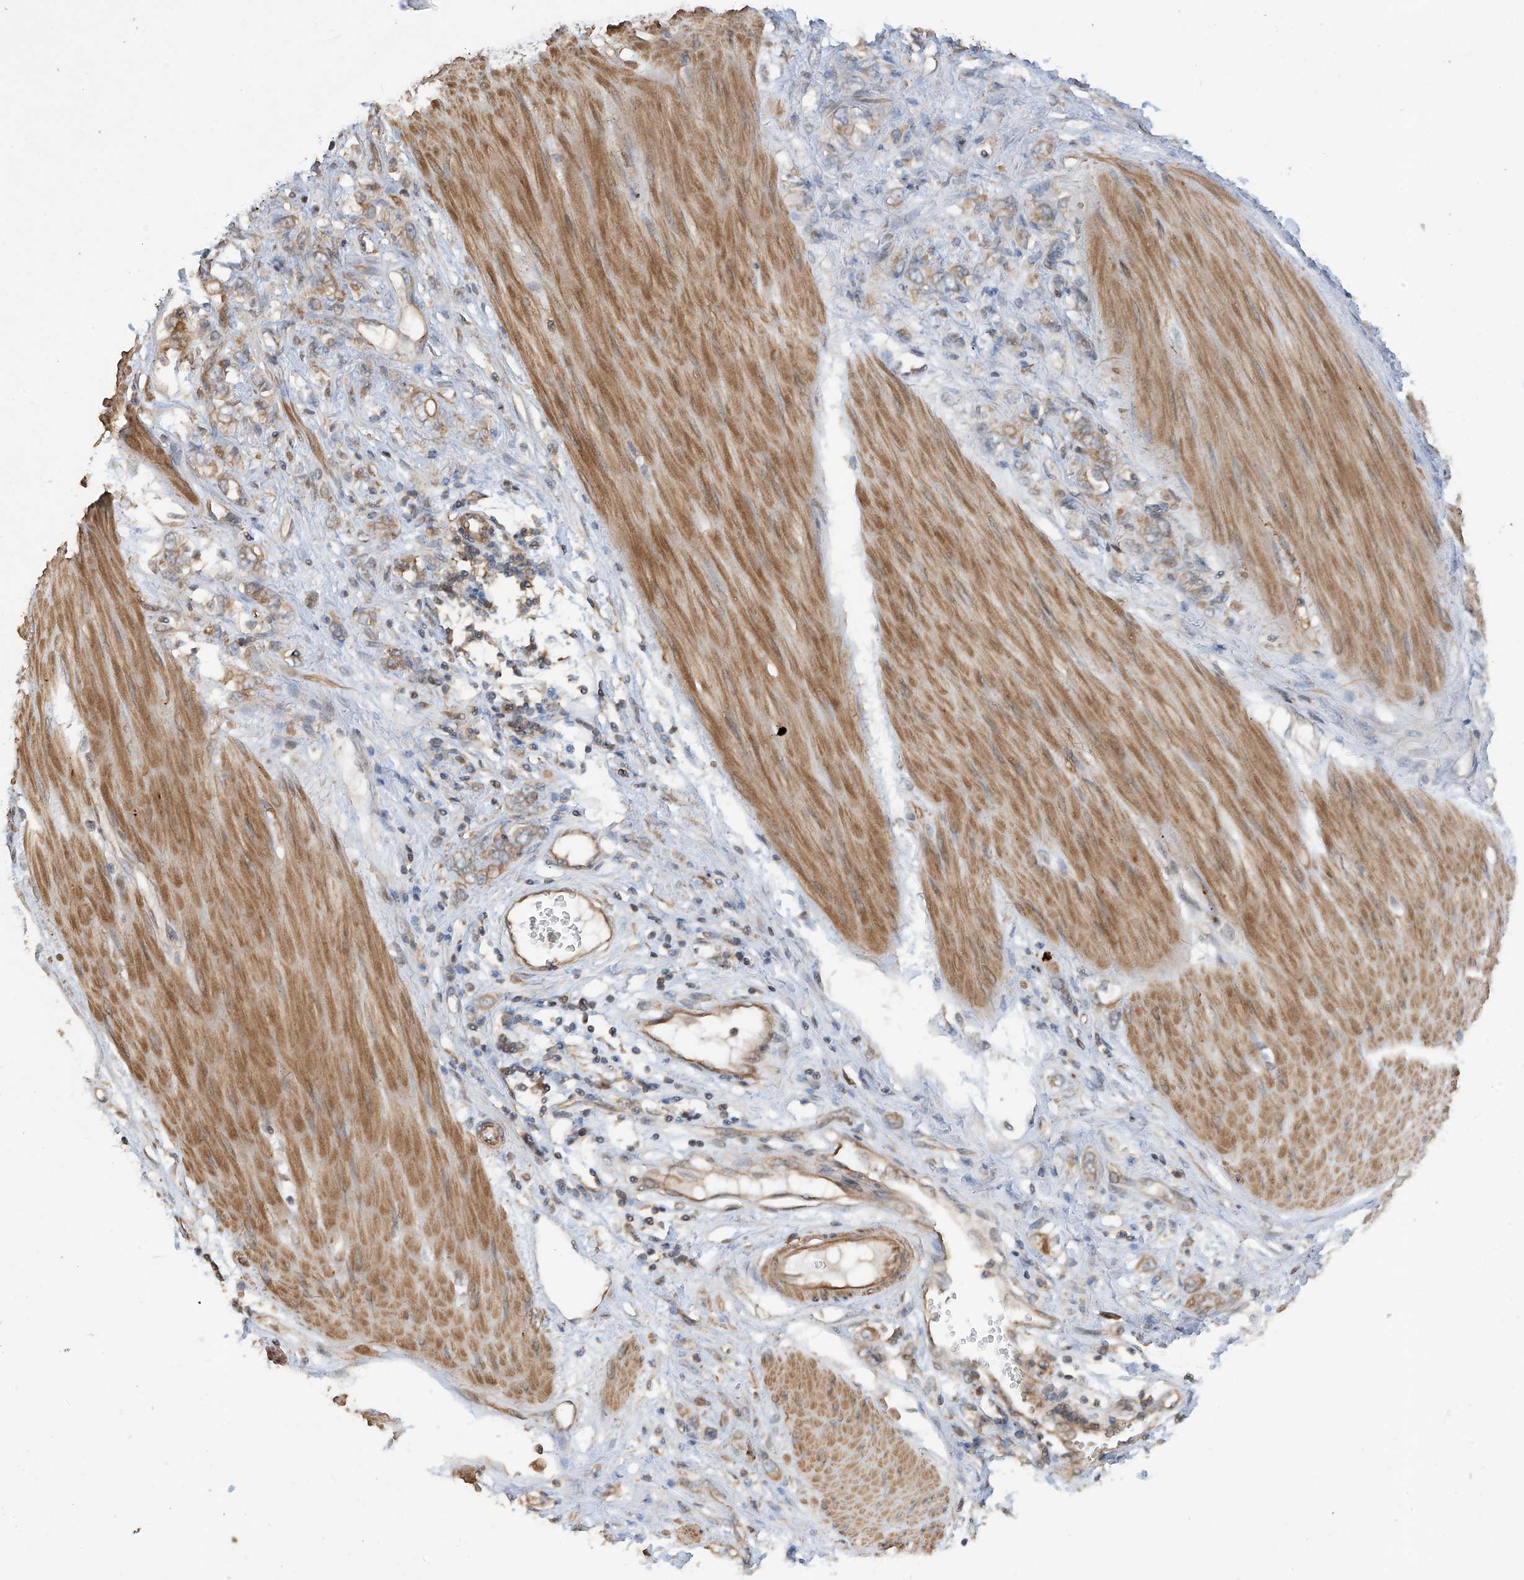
{"staining": {"intensity": "weak", "quantity": "25%-75%", "location": "cytoplasmic/membranous"}, "tissue": "stomach cancer", "cell_type": "Tumor cells", "image_type": "cancer", "snomed": [{"axis": "morphology", "description": "Adenocarcinoma, NOS"}, {"axis": "topography", "description": "Stomach"}], "caption": "Adenocarcinoma (stomach) stained with a brown dye exhibits weak cytoplasmic/membranous positive staining in about 25%-75% of tumor cells.", "gene": "RPAIN", "patient": {"sex": "female", "age": 76}}